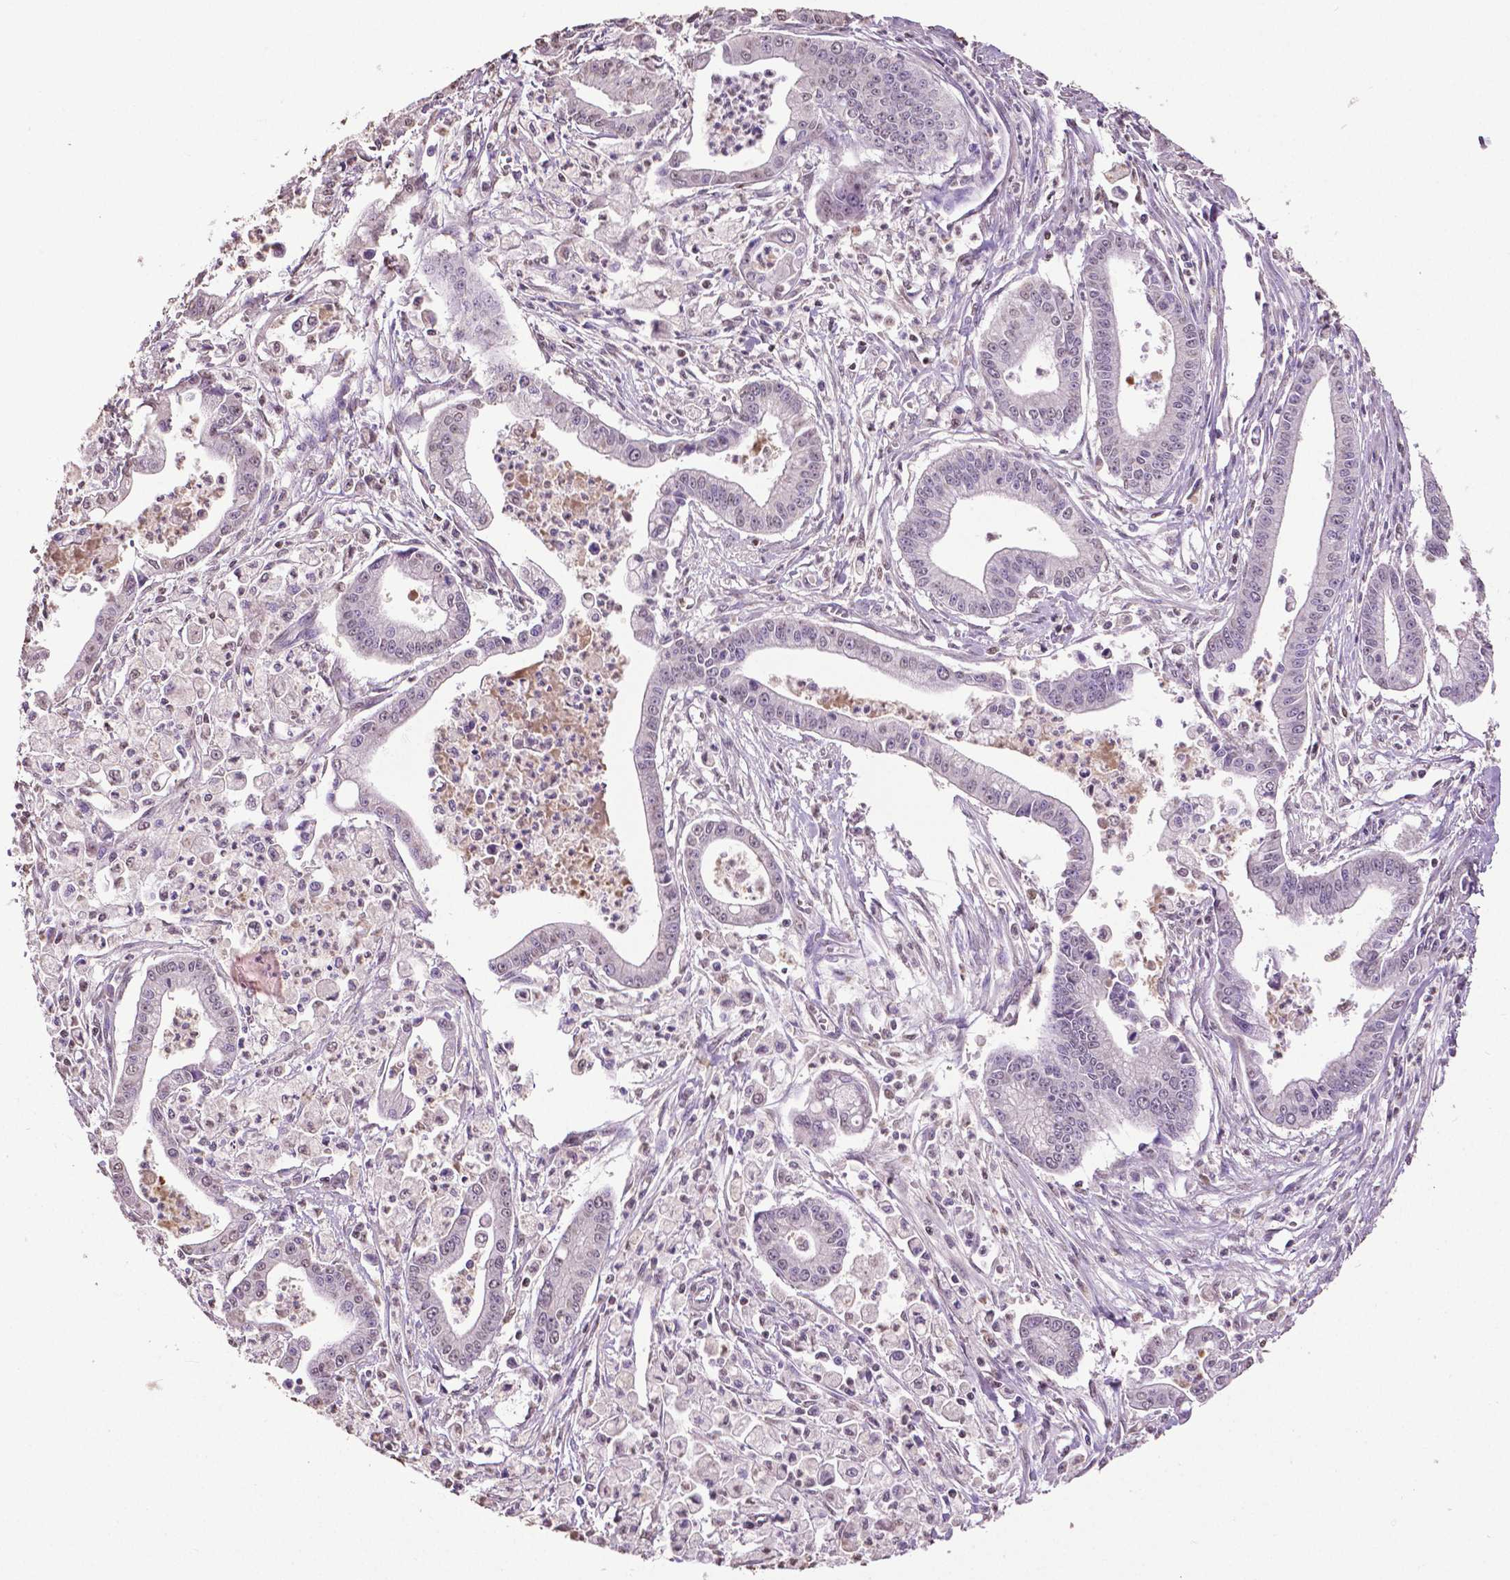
{"staining": {"intensity": "negative", "quantity": "none", "location": "none"}, "tissue": "pancreatic cancer", "cell_type": "Tumor cells", "image_type": "cancer", "snomed": [{"axis": "morphology", "description": "Adenocarcinoma, NOS"}, {"axis": "topography", "description": "Pancreas"}], "caption": "Adenocarcinoma (pancreatic) was stained to show a protein in brown. There is no significant positivity in tumor cells. (Immunohistochemistry (ihc), brightfield microscopy, high magnification).", "gene": "RUNX3", "patient": {"sex": "female", "age": 65}}